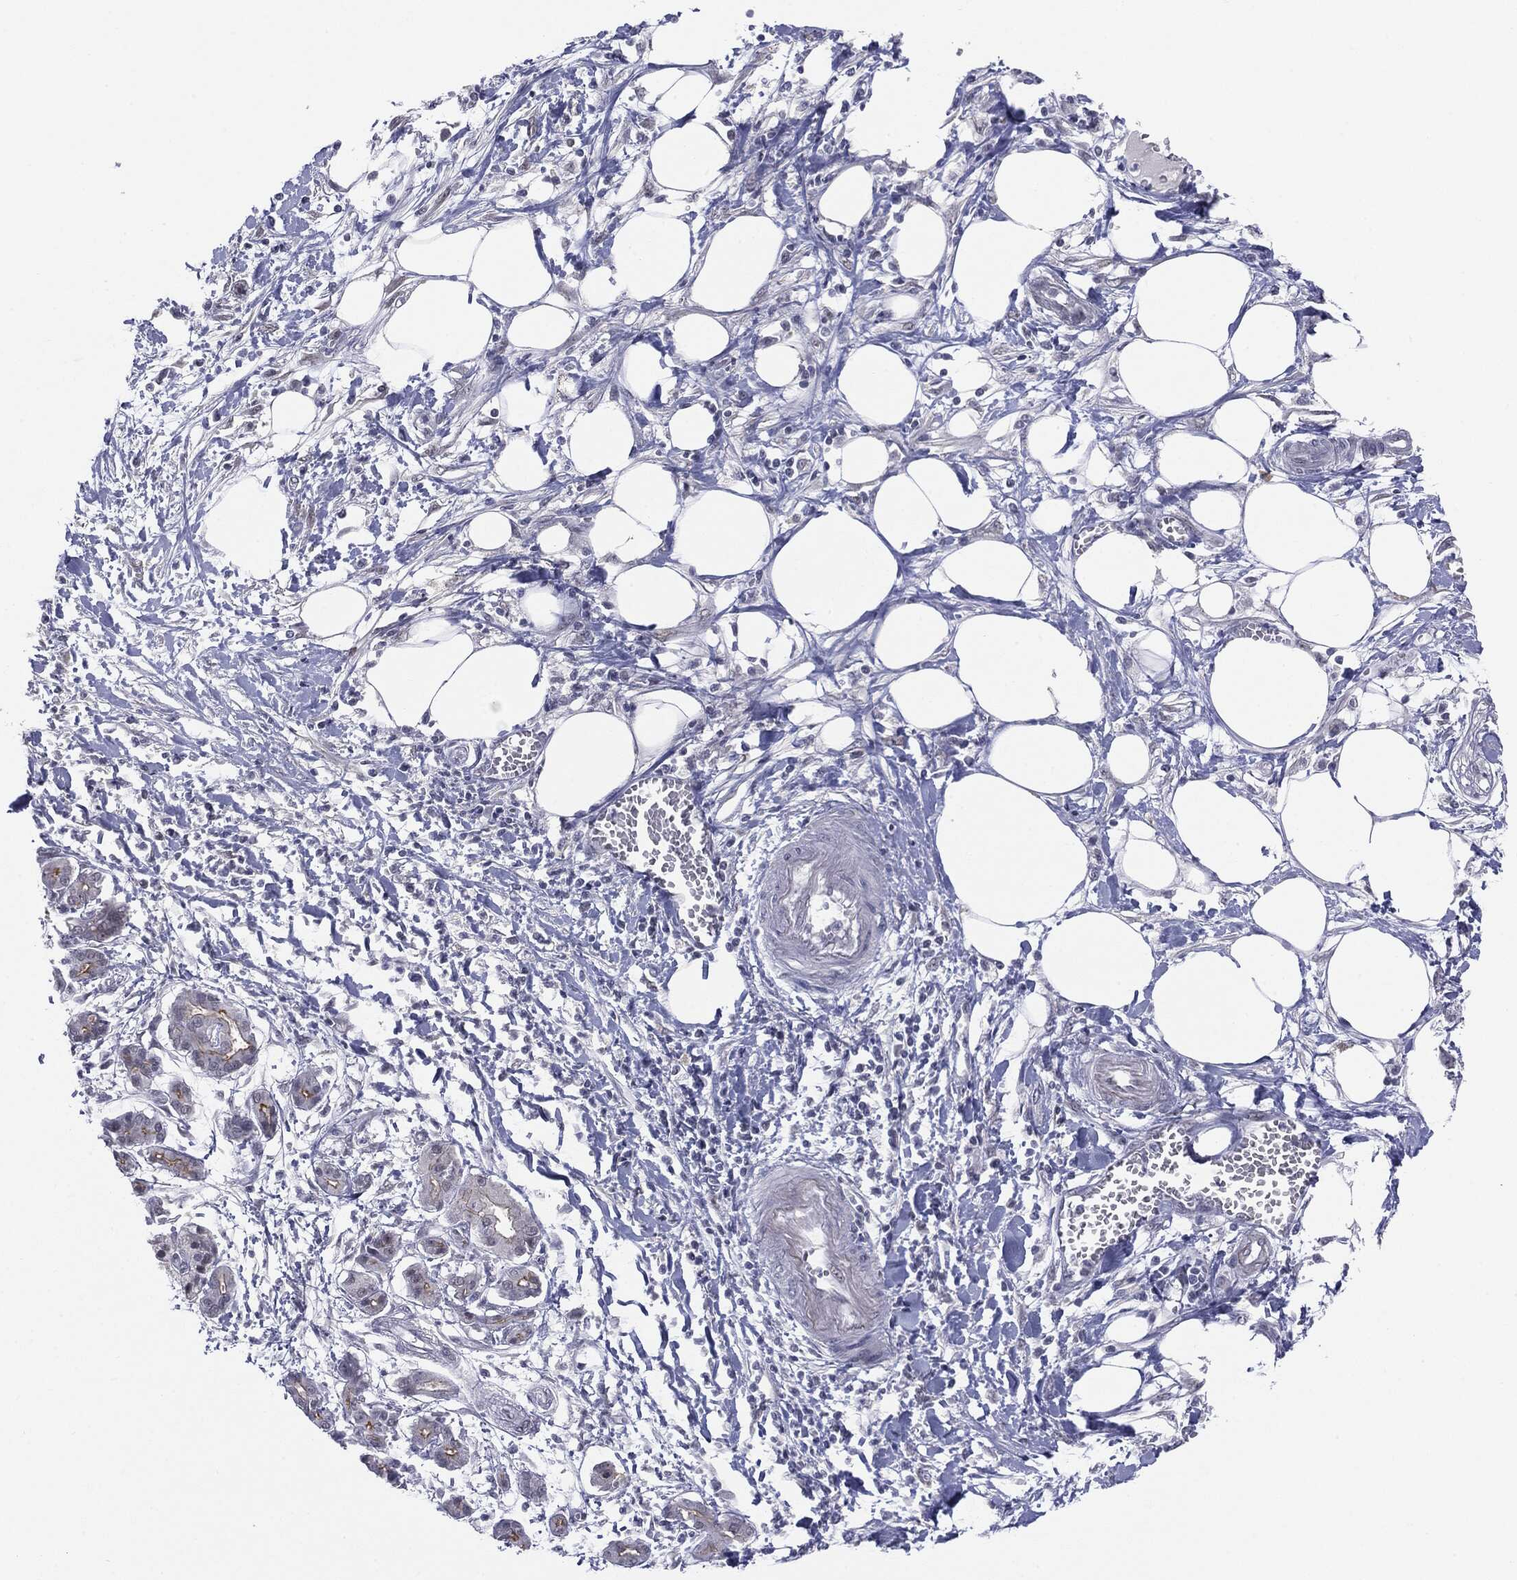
{"staining": {"intensity": "negative", "quantity": "none", "location": "none"}, "tissue": "pancreatic cancer", "cell_type": "Tumor cells", "image_type": "cancer", "snomed": [{"axis": "morphology", "description": "Adenocarcinoma, NOS"}, {"axis": "topography", "description": "Pancreas"}], "caption": "Pancreatic cancer was stained to show a protein in brown. There is no significant staining in tumor cells.", "gene": "SLC5A5", "patient": {"sex": "male", "age": 72}}